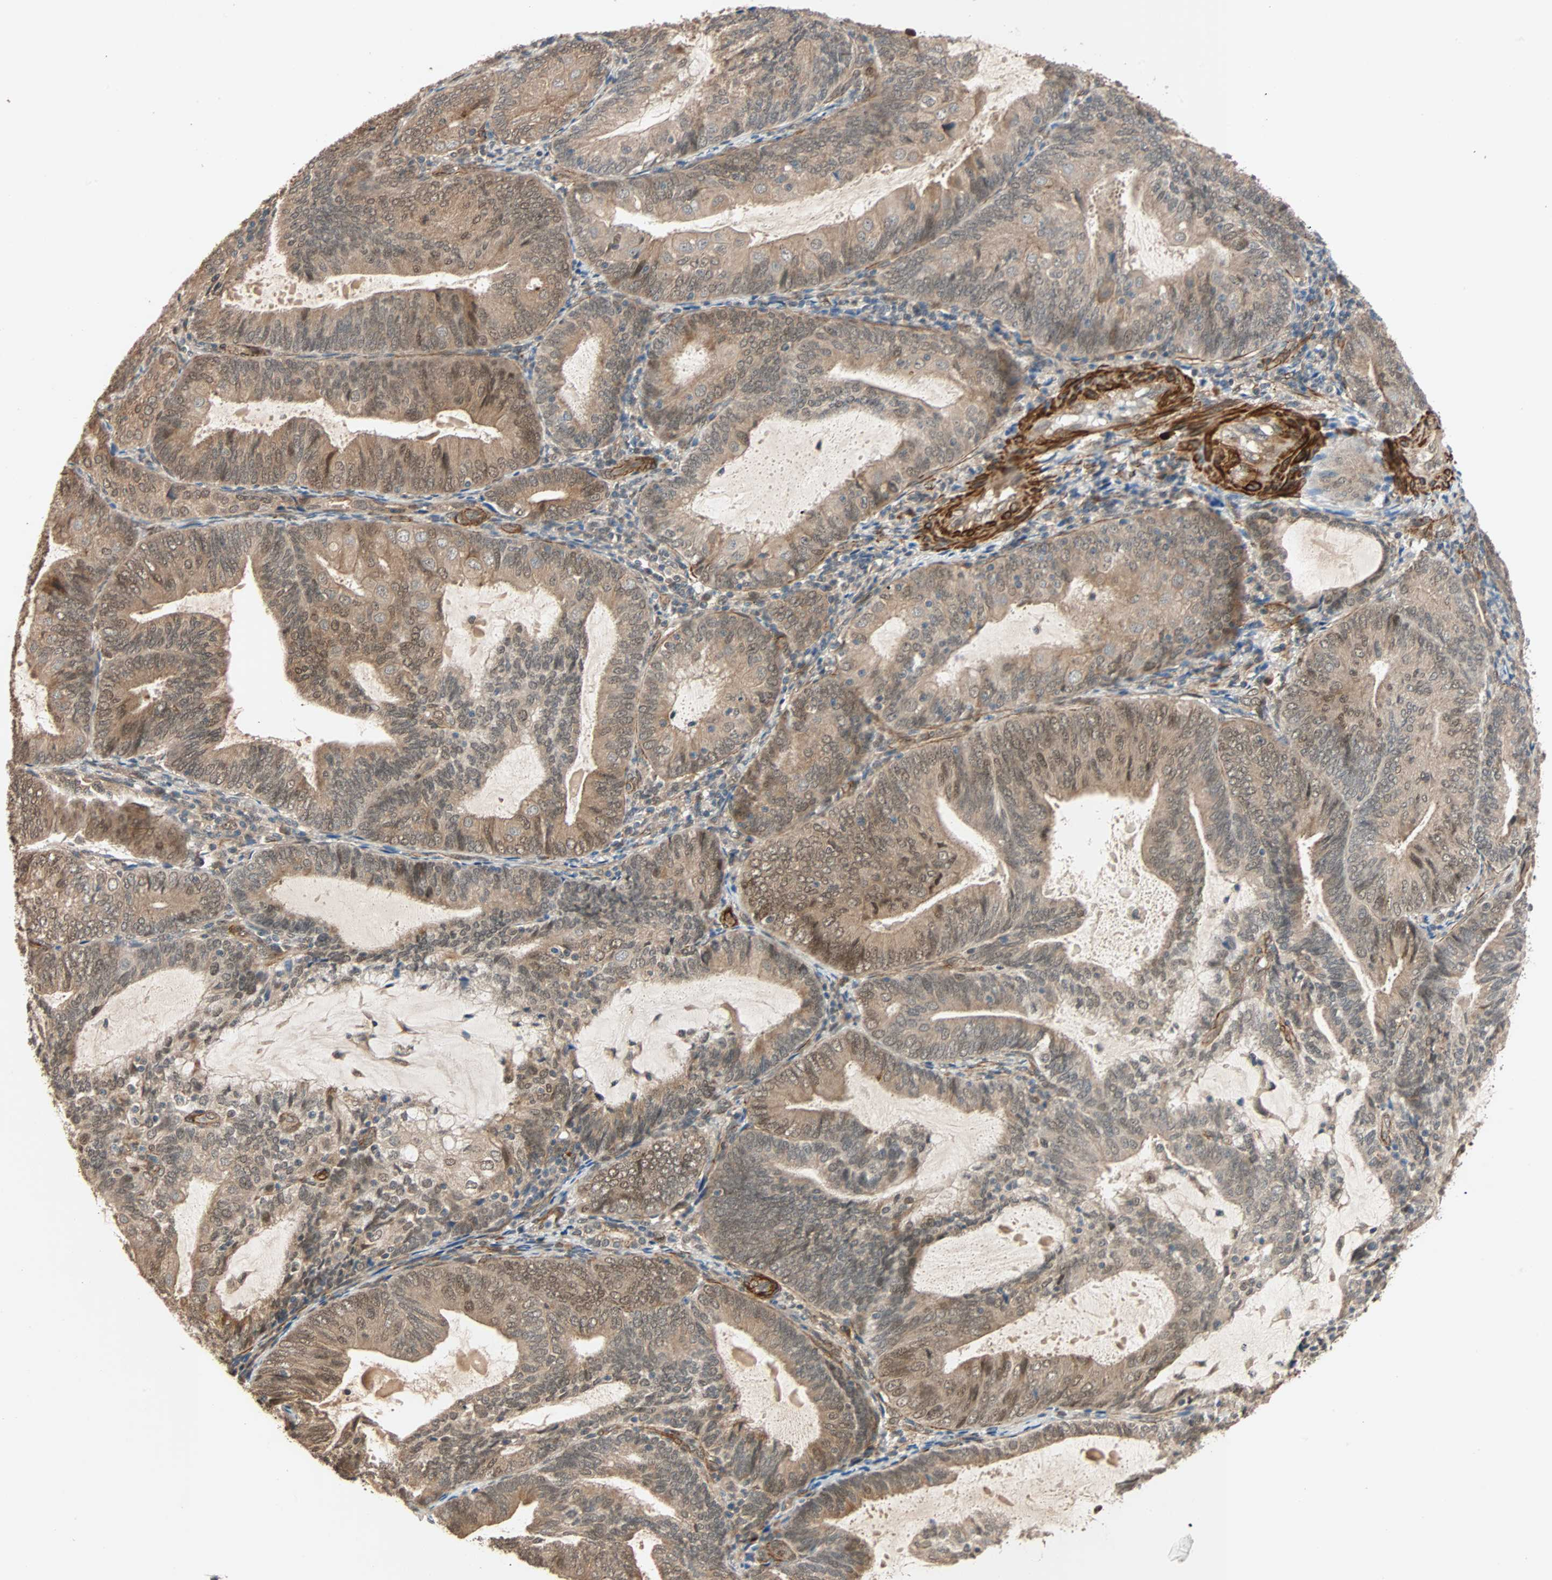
{"staining": {"intensity": "moderate", "quantity": "25%-75%", "location": "cytoplasmic/membranous,nuclear"}, "tissue": "endometrial cancer", "cell_type": "Tumor cells", "image_type": "cancer", "snomed": [{"axis": "morphology", "description": "Adenocarcinoma, NOS"}, {"axis": "topography", "description": "Endometrium"}], "caption": "This photomicrograph shows IHC staining of endometrial cancer (adenocarcinoma), with medium moderate cytoplasmic/membranous and nuclear positivity in about 25%-75% of tumor cells.", "gene": "QSER1", "patient": {"sex": "female", "age": 81}}